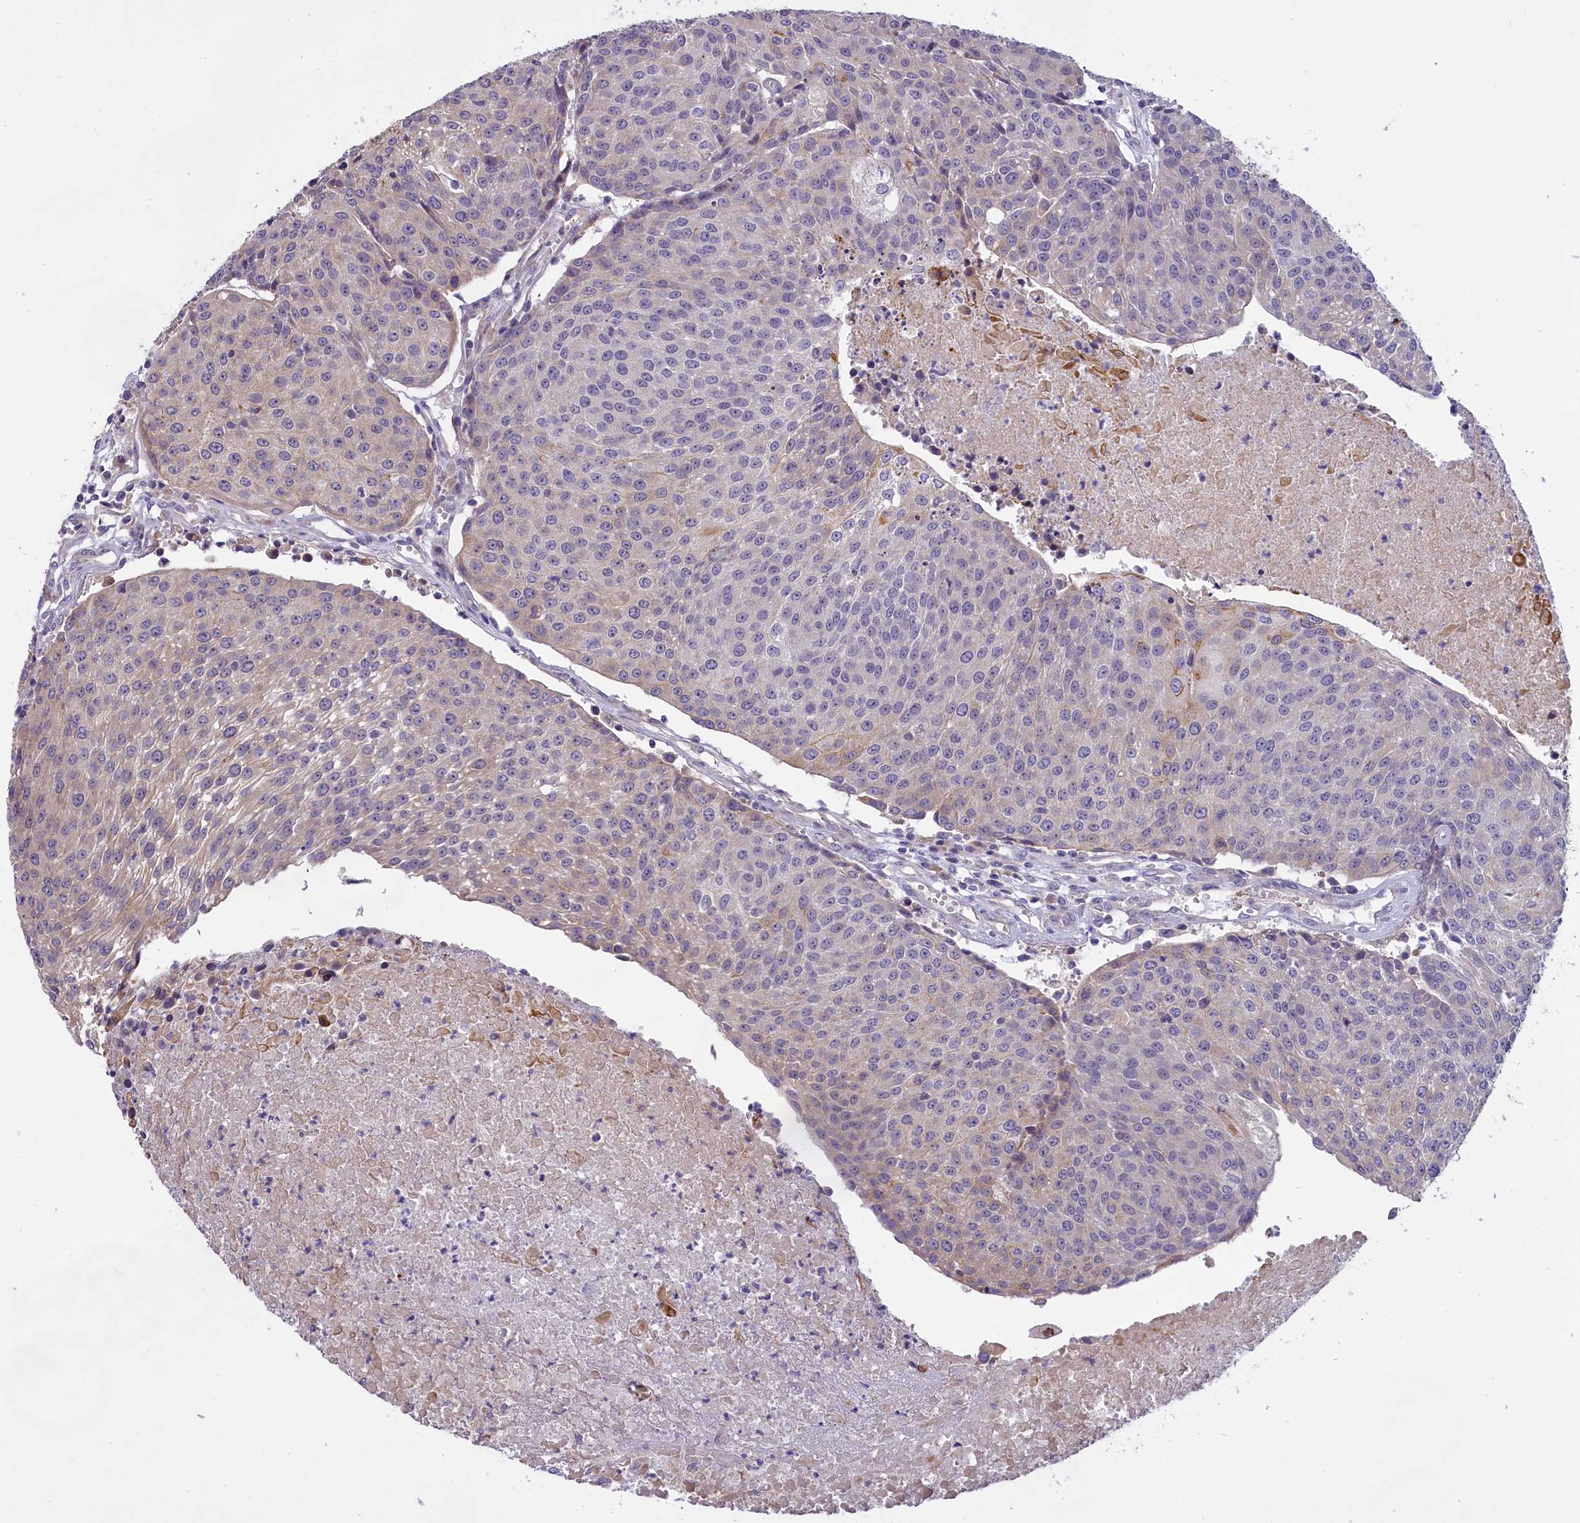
{"staining": {"intensity": "negative", "quantity": "none", "location": "none"}, "tissue": "urothelial cancer", "cell_type": "Tumor cells", "image_type": "cancer", "snomed": [{"axis": "morphology", "description": "Urothelial carcinoma, High grade"}, {"axis": "topography", "description": "Urinary bladder"}], "caption": "Urothelial cancer stained for a protein using immunohistochemistry reveals no positivity tumor cells.", "gene": "MEMO1", "patient": {"sex": "female", "age": 85}}